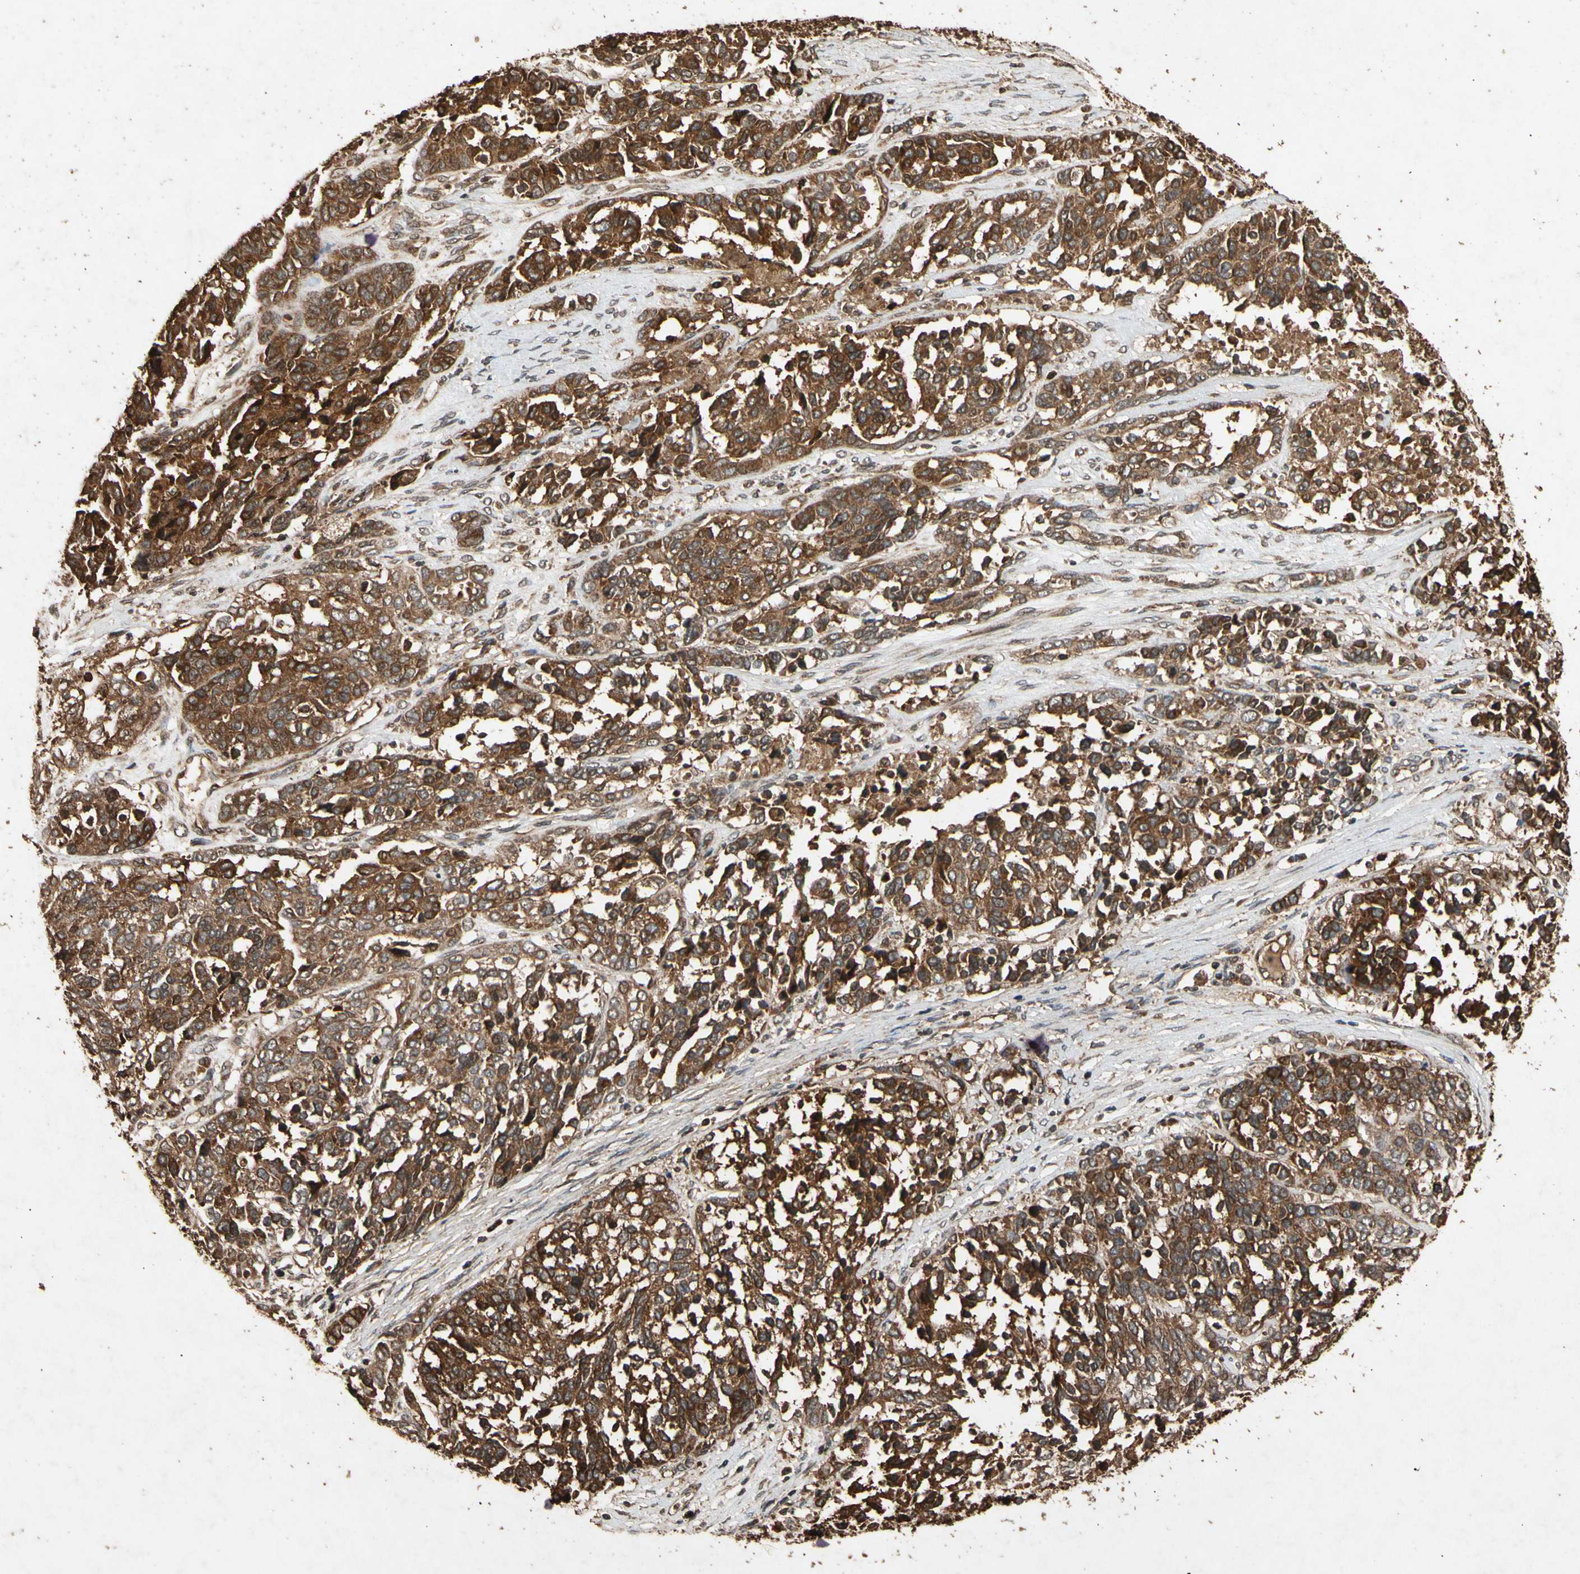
{"staining": {"intensity": "strong", "quantity": ">75%", "location": "cytoplasmic/membranous"}, "tissue": "ovarian cancer", "cell_type": "Tumor cells", "image_type": "cancer", "snomed": [{"axis": "morphology", "description": "Cystadenocarcinoma, serous, NOS"}, {"axis": "topography", "description": "Ovary"}], "caption": "Strong cytoplasmic/membranous staining for a protein is present in approximately >75% of tumor cells of ovarian serous cystadenocarcinoma using IHC.", "gene": "TXN2", "patient": {"sex": "female", "age": 44}}